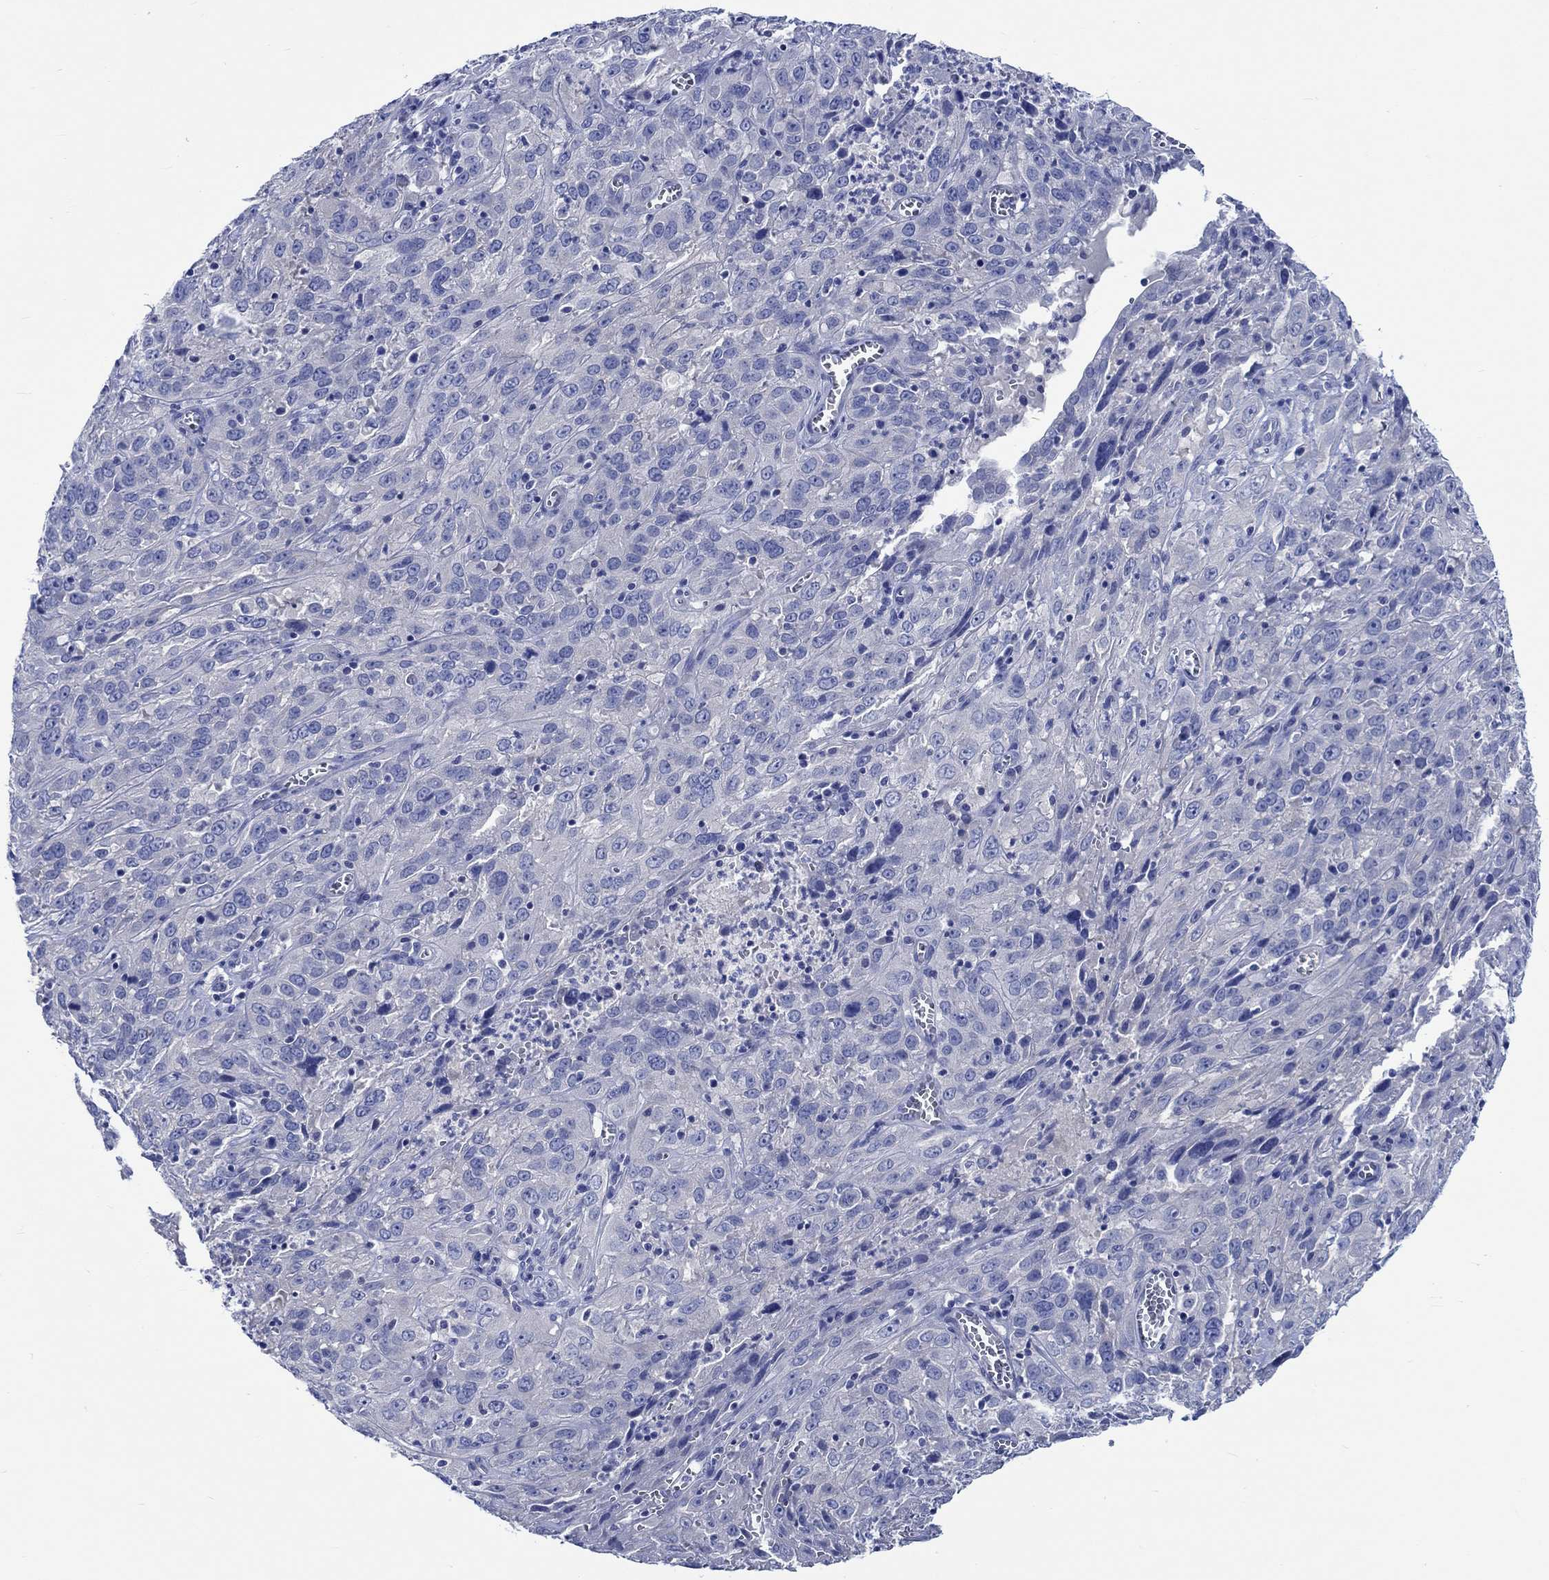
{"staining": {"intensity": "negative", "quantity": "none", "location": "none"}, "tissue": "cervical cancer", "cell_type": "Tumor cells", "image_type": "cancer", "snomed": [{"axis": "morphology", "description": "Squamous cell carcinoma, NOS"}, {"axis": "topography", "description": "Cervix"}], "caption": "Tumor cells show no significant staining in cervical cancer.", "gene": "PTPRN2", "patient": {"sex": "female", "age": 32}}